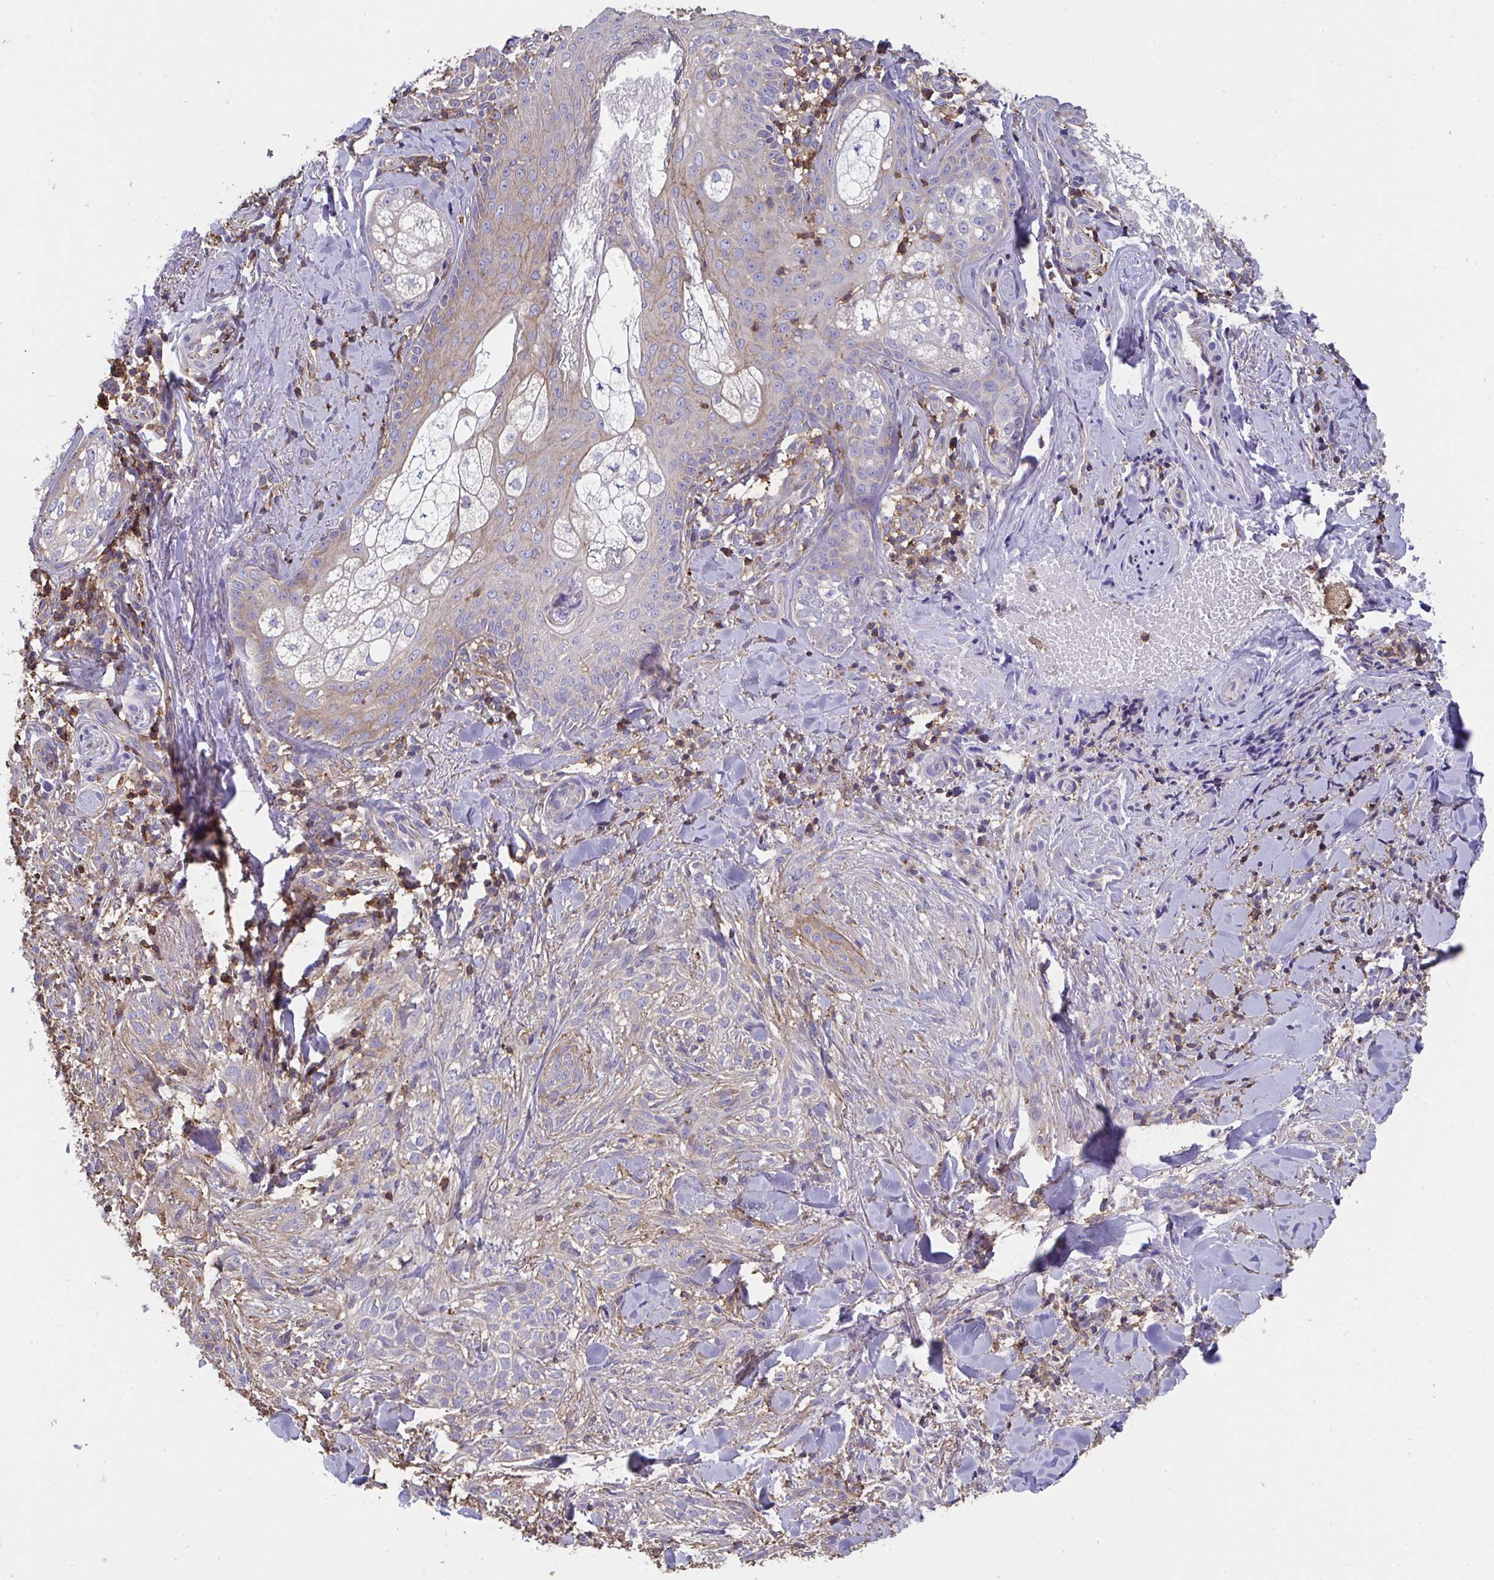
{"staining": {"intensity": "weak", "quantity": "25%-75%", "location": "cytoplasmic/membranous"}, "tissue": "skin cancer", "cell_type": "Tumor cells", "image_type": "cancer", "snomed": [{"axis": "morphology", "description": "Basal cell carcinoma"}, {"axis": "topography", "description": "Skin"}], "caption": "Skin cancer stained with DAB (3,3'-diaminobenzidine) immunohistochemistry (IHC) exhibits low levels of weak cytoplasmic/membranous positivity in approximately 25%-75% of tumor cells. The protein of interest is shown in brown color, while the nuclei are stained blue.", "gene": "CFL1", "patient": {"sex": "female", "age": 48}}